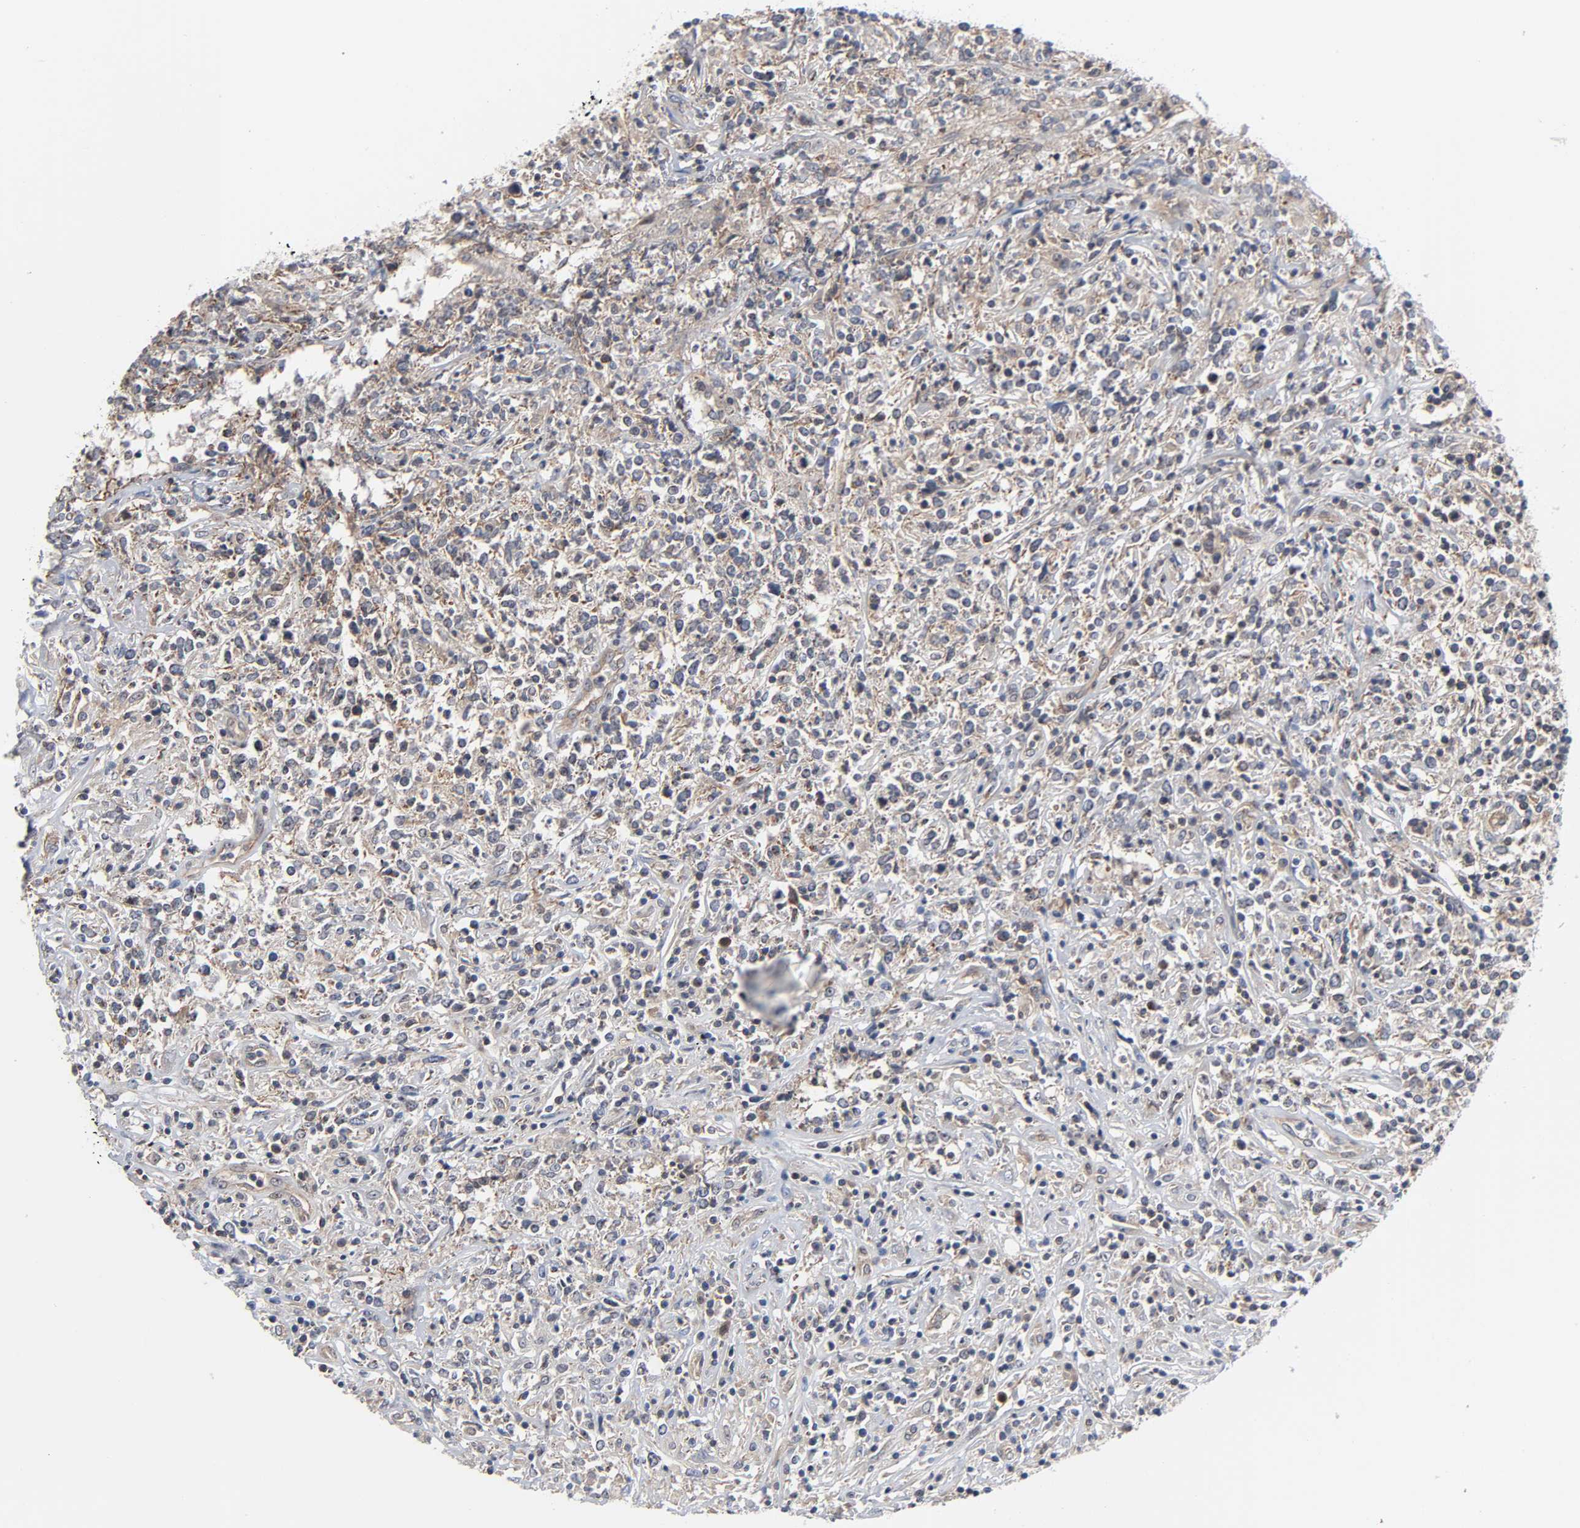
{"staining": {"intensity": "weak", "quantity": ">75%", "location": "cytoplasmic/membranous"}, "tissue": "lymphoma", "cell_type": "Tumor cells", "image_type": "cancer", "snomed": [{"axis": "morphology", "description": "Malignant lymphoma, non-Hodgkin's type, High grade"}, {"axis": "topography", "description": "Lymph node"}], "caption": "Protein analysis of malignant lymphoma, non-Hodgkin's type (high-grade) tissue shows weak cytoplasmic/membranous positivity in approximately >75% of tumor cells.", "gene": "DDX10", "patient": {"sex": "female", "age": 84}}